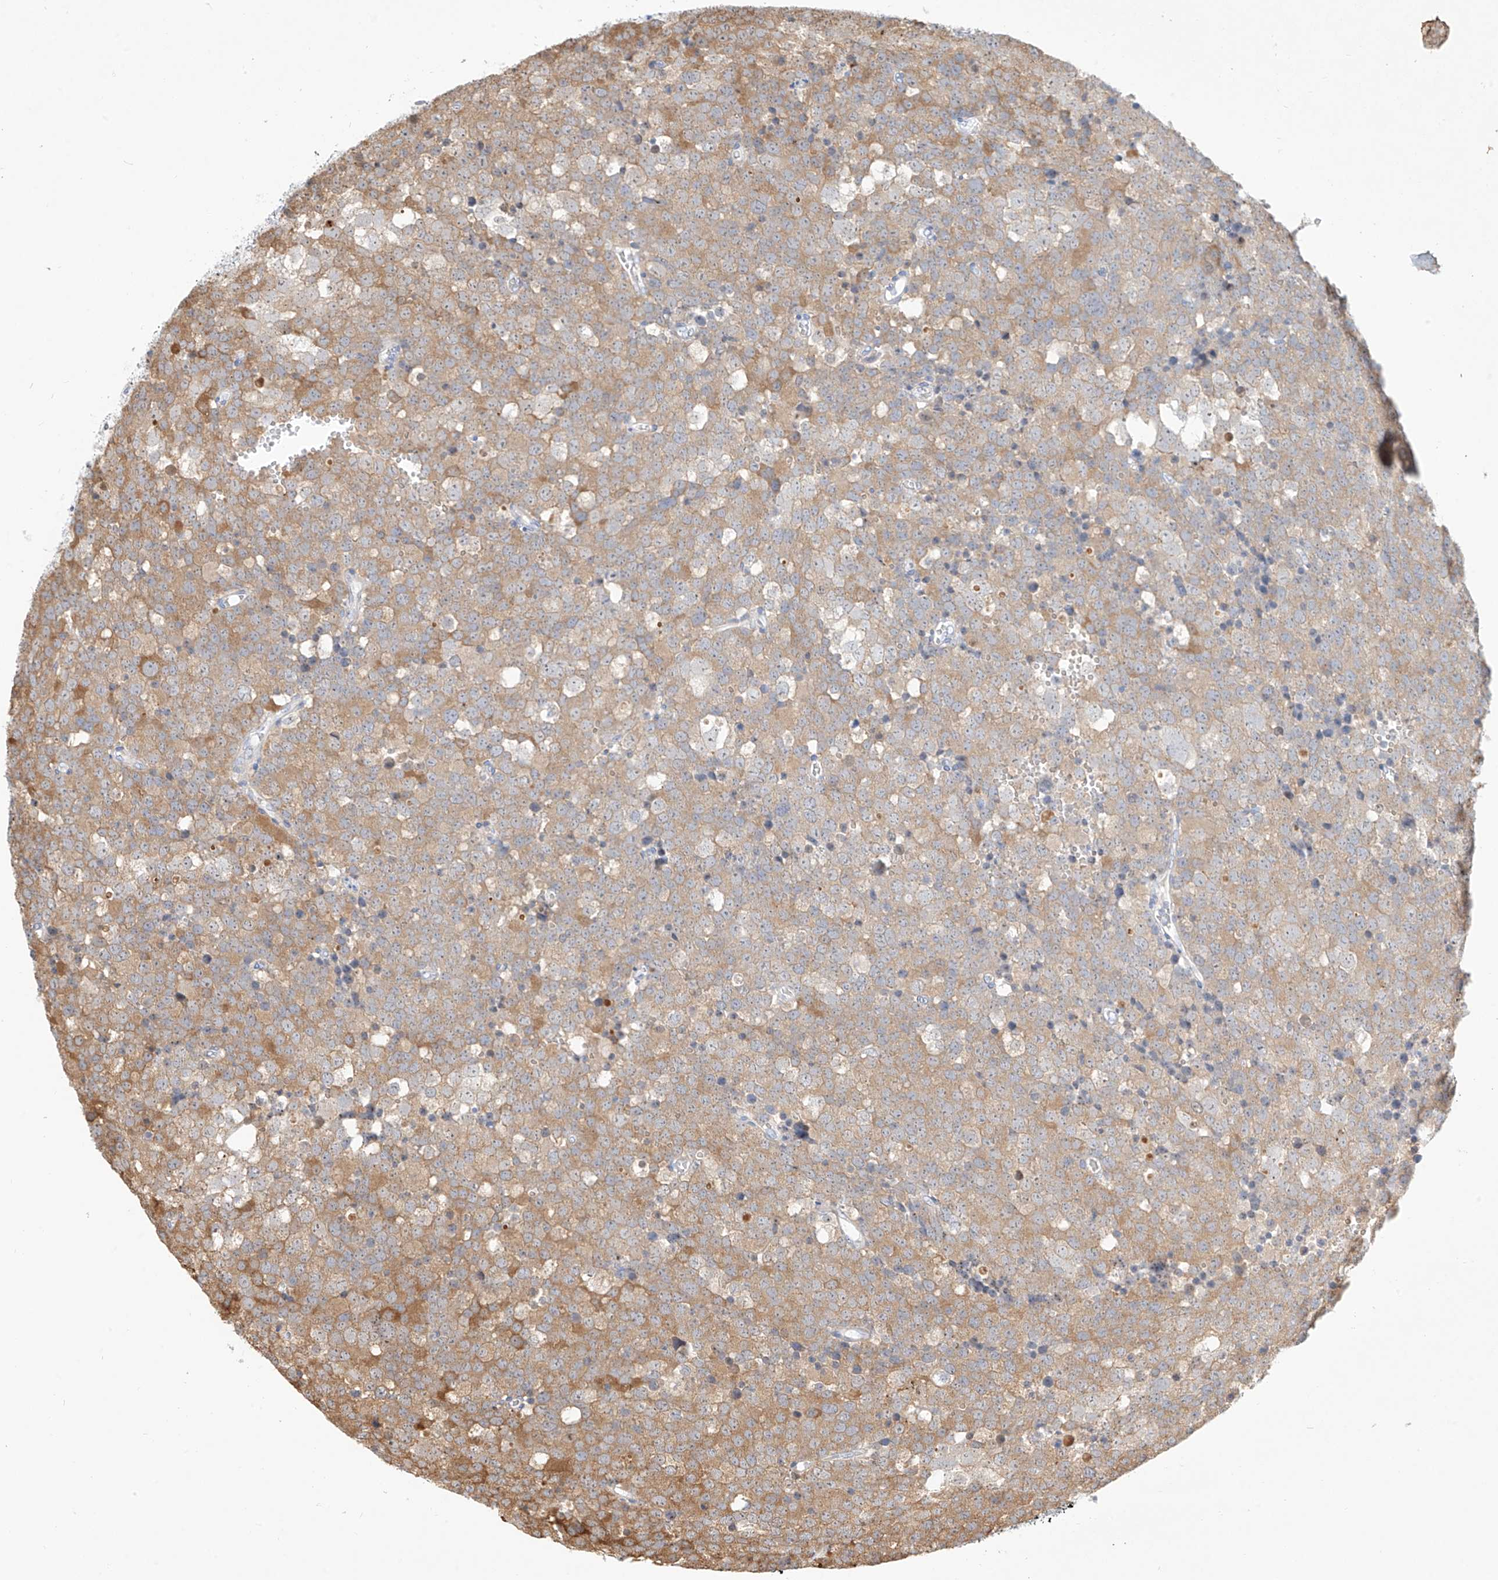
{"staining": {"intensity": "moderate", "quantity": ">75%", "location": "cytoplasmic/membranous"}, "tissue": "testis cancer", "cell_type": "Tumor cells", "image_type": "cancer", "snomed": [{"axis": "morphology", "description": "Seminoma, NOS"}, {"axis": "topography", "description": "Testis"}], "caption": "This micrograph shows testis cancer stained with immunohistochemistry to label a protein in brown. The cytoplasmic/membranous of tumor cells show moderate positivity for the protein. Nuclei are counter-stained blue.", "gene": "SNU13", "patient": {"sex": "male", "age": 71}}